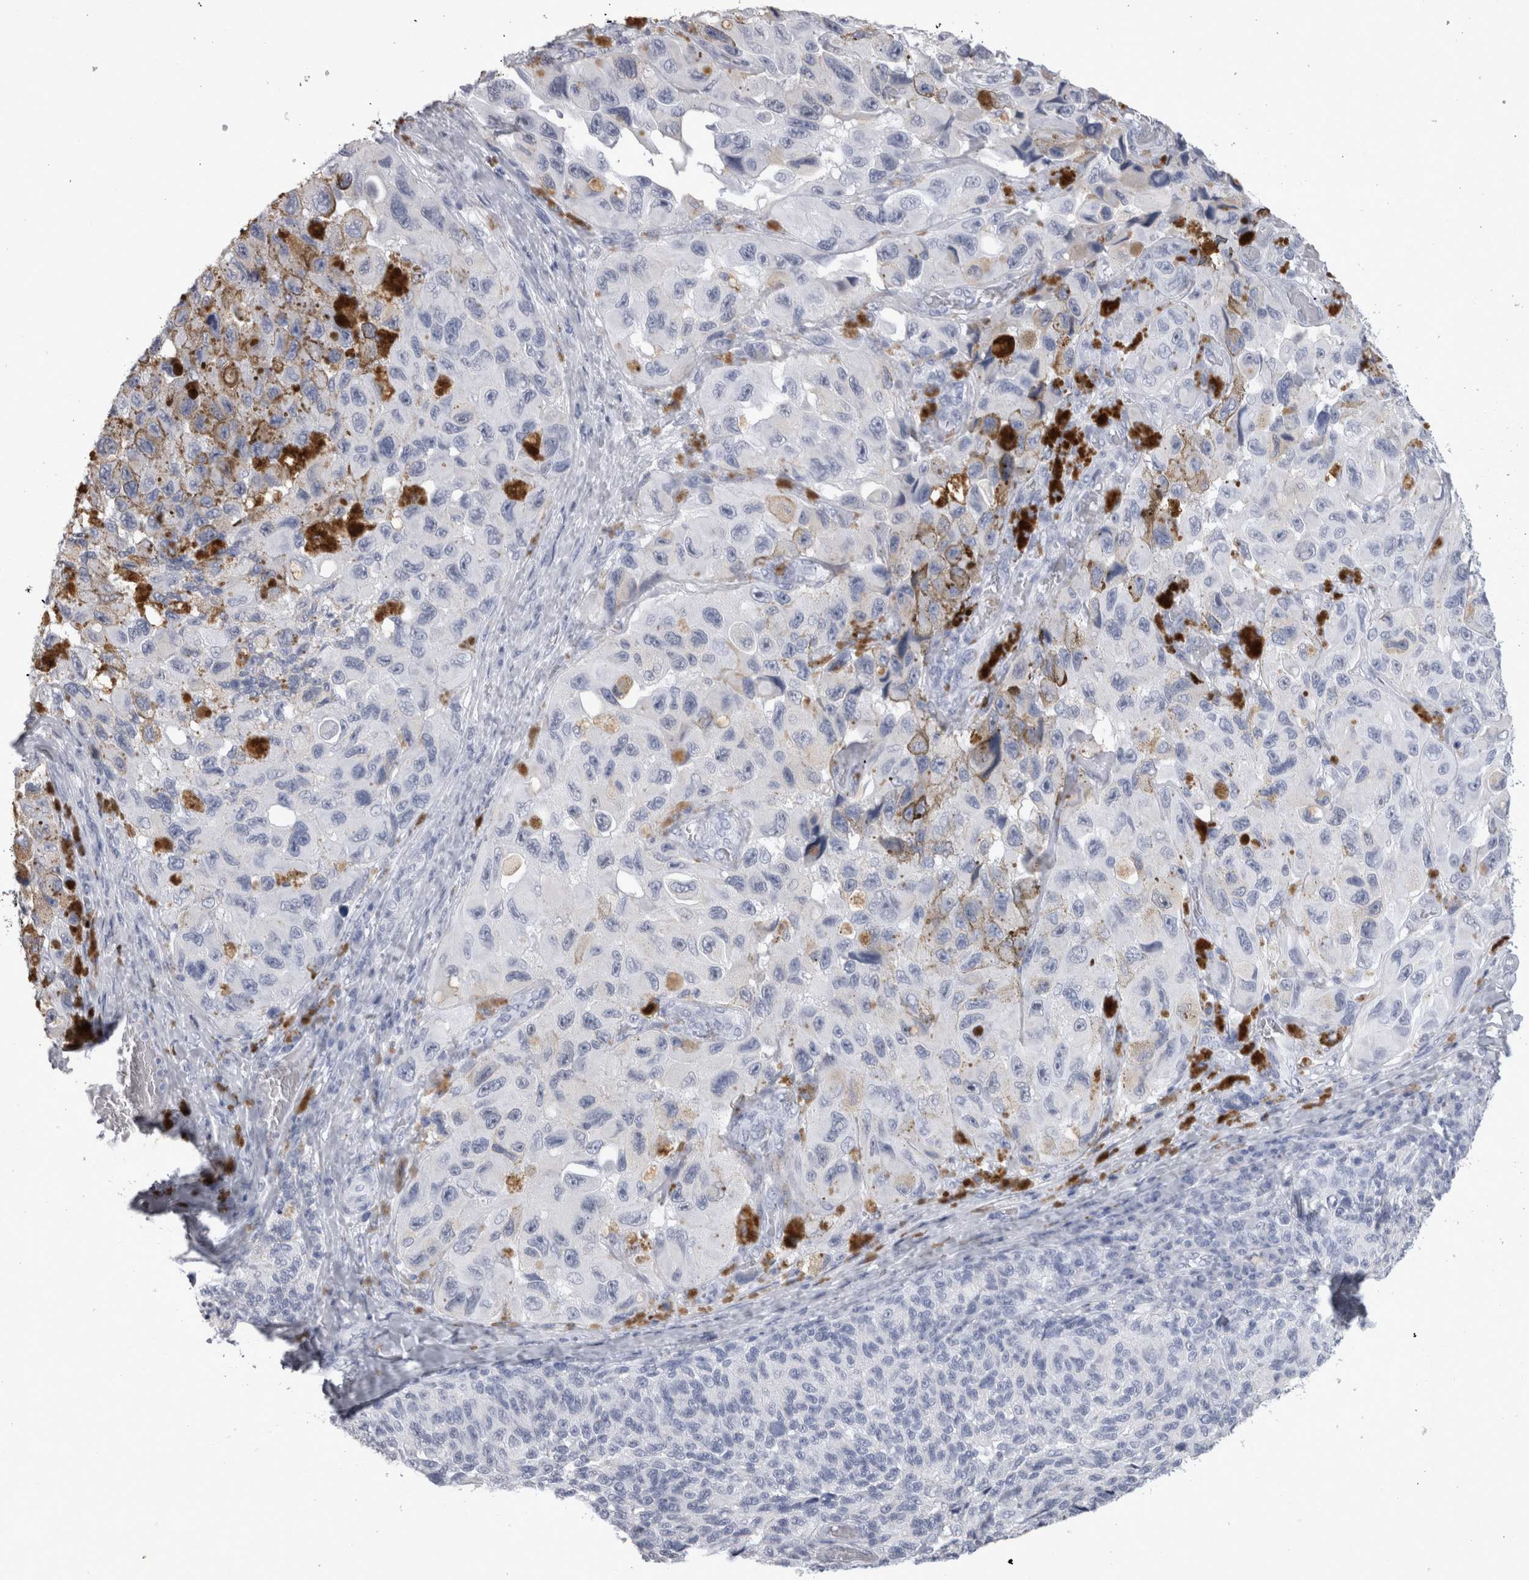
{"staining": {"intensity": "negative", "quantity": "none", "location": "none"}, "tissue": "melanoma", "cell_type": "Tumor cells", "image_type": "cancer", "snomed": [{"axis": "morphology", "description": "Malignant melanoma, NOS"}, {"axis": "topography", "description": "Skin"}], "caption": "Melanoma stained for a protein using immunohistochemistry exhibits no staining tumor cells.", "gene": "ADAM2", "patient": {"sex": "female", "age": 73}}